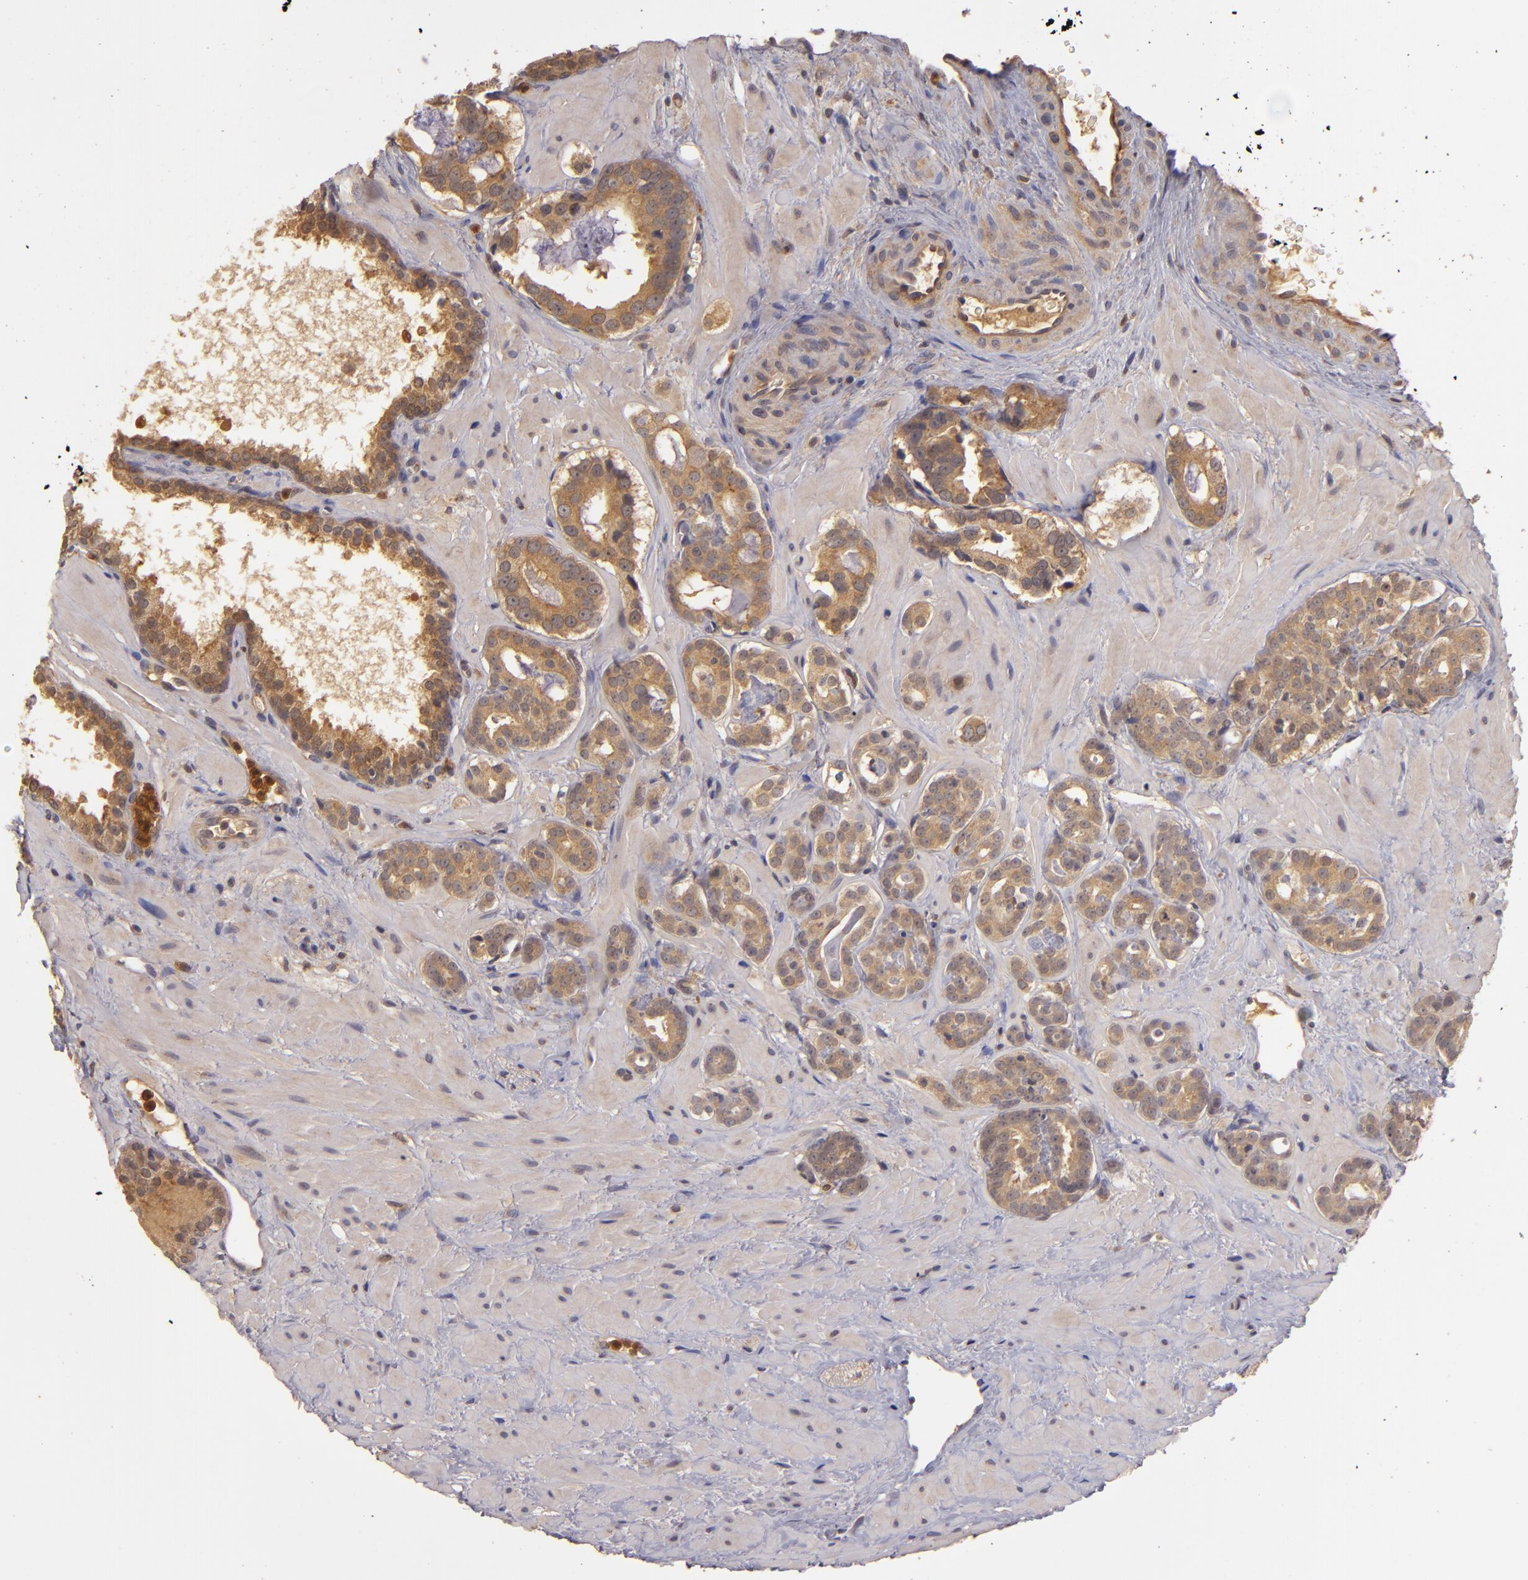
{"staining": {"intensity": "strong", "quantity": ">75%", "location": "cytoplasmic/membranous"}, "tissue": "prostate cancer", "cell_type": "Tumor cells", "image_type": "cancer", "snomed": [{"axis": "morphology", "description": "Adenocarcinoma, Low grade"}, {"axis": "topography", "description": "Prostate"}], "caption": "IHC of human prostate cancer displays high levels of strong cytoplasmic/membranous positivity in about >75% of tumor cells.", "gene": "PRKCD", "patient": {"sex": "male", "age": 57}}